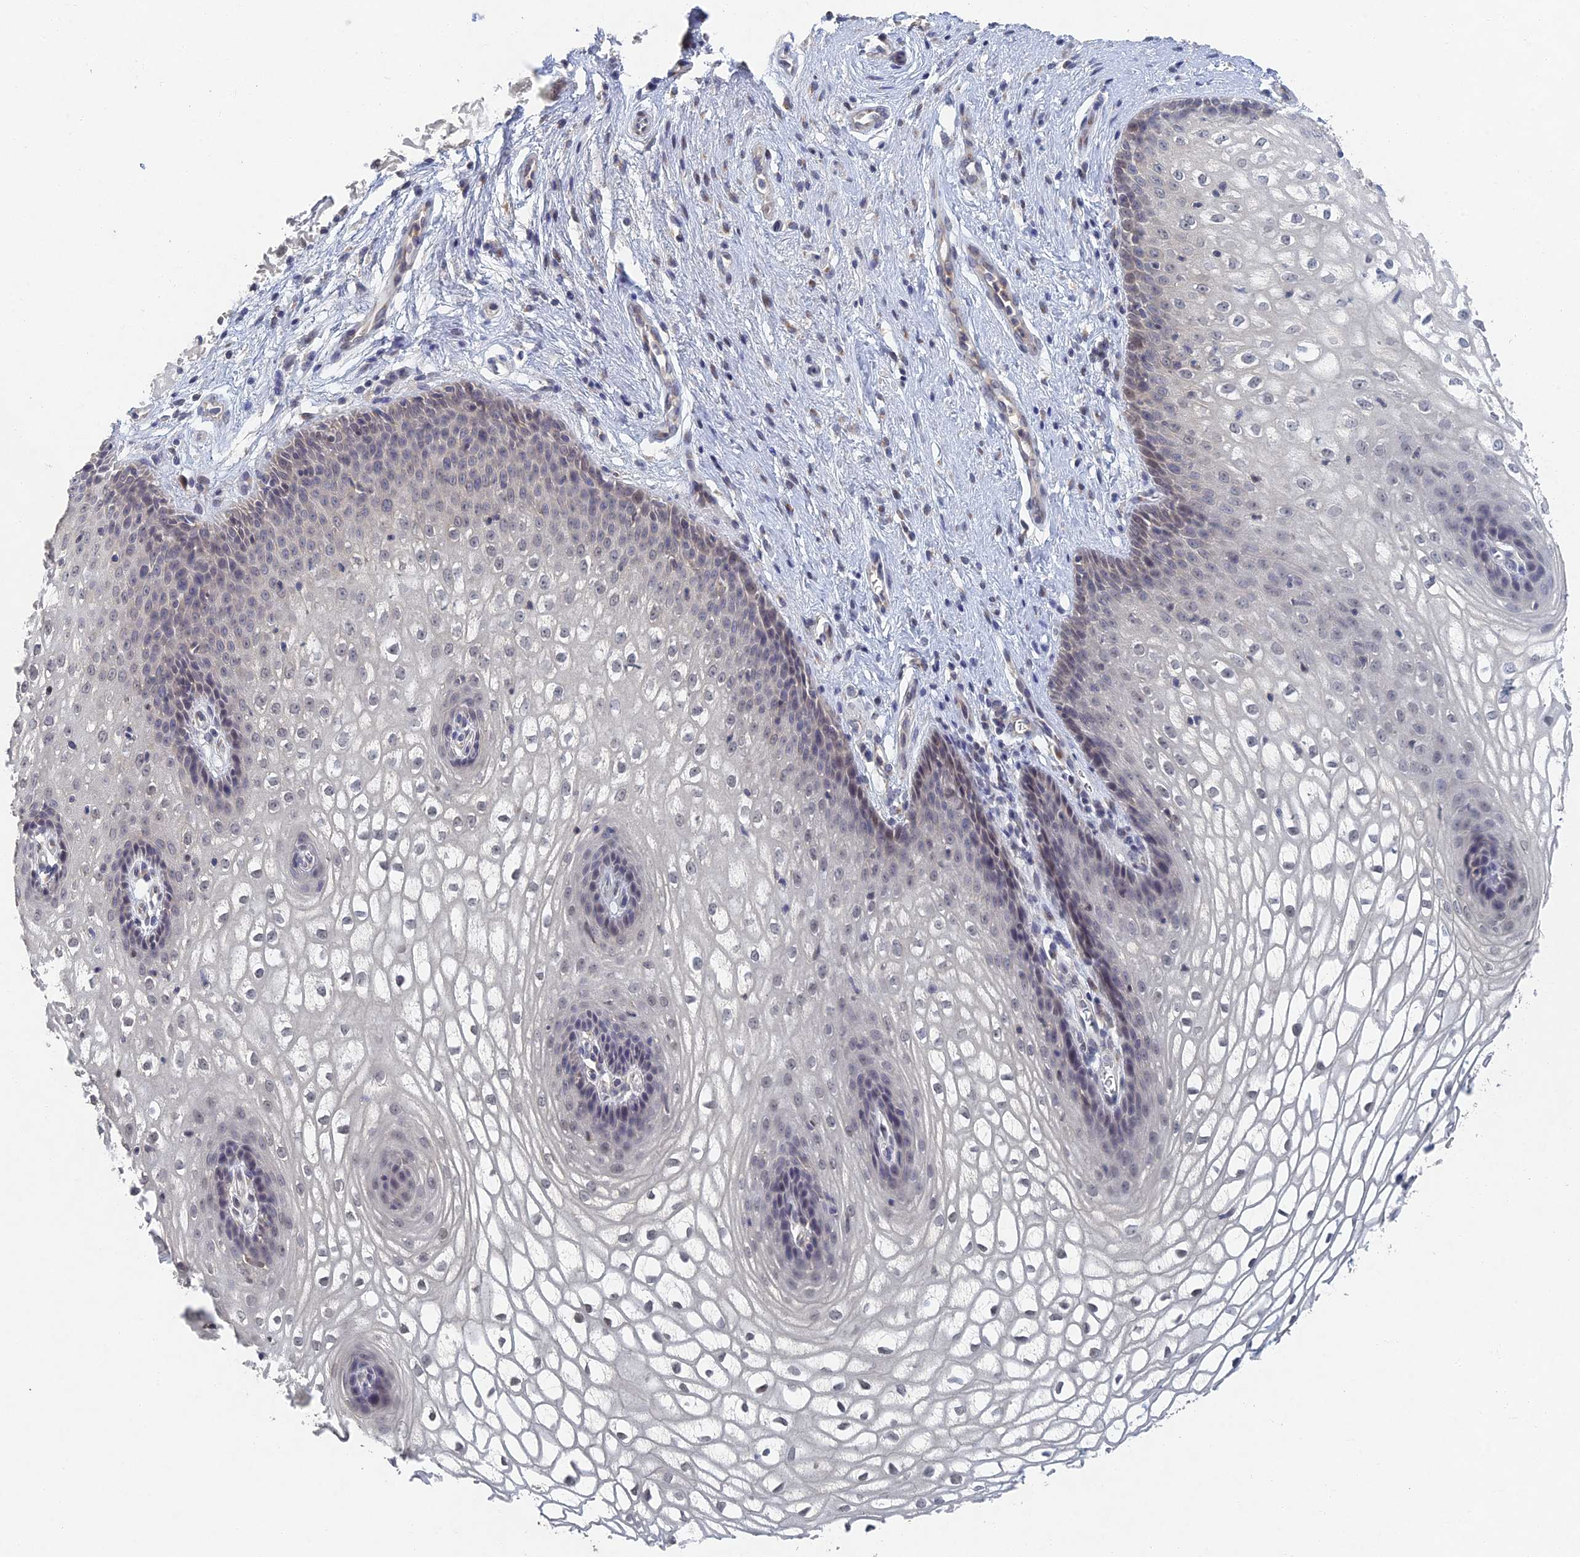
{"staining": {"intensity": "weak", "quantity": "<25%", "location": "nuclear"}, "tissue": "vagina", "cell_type": "Squamous epithelial cells", "image_type": "normal", "snomed": [{"axis": "morphology", "description": "Normal tissue, NOS"}, {"axis": "topography", "description": "Vagina"}], "caption": "A histopathology image of vagina stained for a protein displays no brown staining in squamous epithelial cells. (DAB IHC with hematoxylin counter stain).", "gene": "GNA15", "patient": {"sex": "female", "age": 34}}